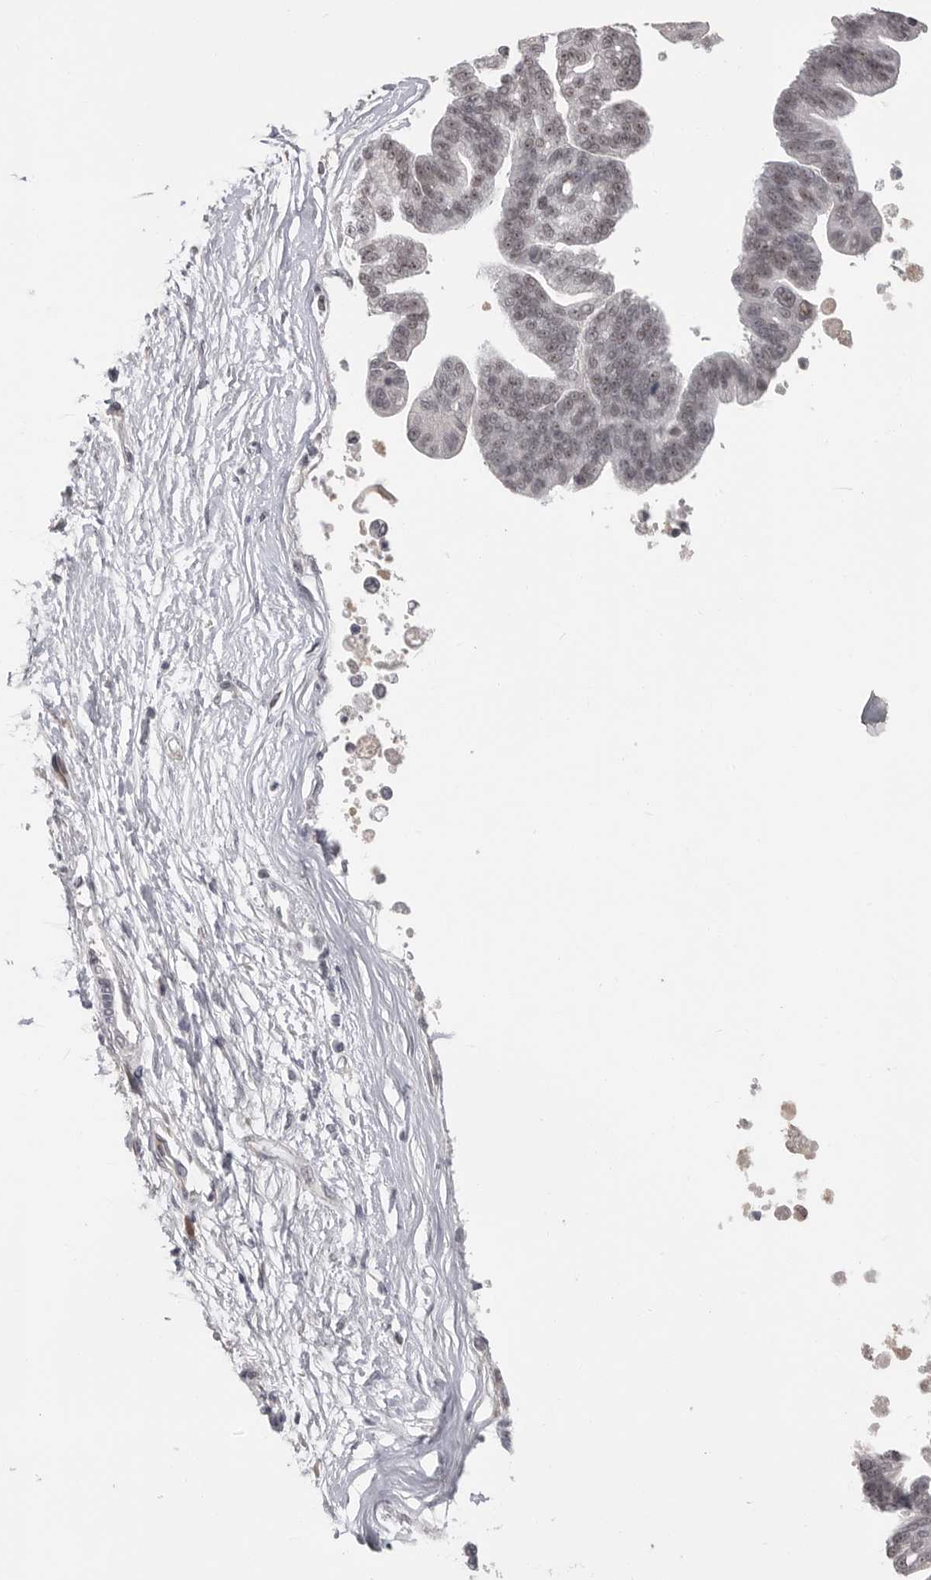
{"staining": {"intensity": "weak", "quantity": "<25%", "location": "nuclear"}, "tissue": "pancreatic cancer", "cell_type": "Tumor cells", "image_type": "cancer", "snomed": [{"axis": "morphology", "description": "Adenocarcinoma, NOS"}, {"axis": "topography", "description": "Pancreas"}], "caption": "DAB immunohistochemical staining of human pancreatic cancer (adenocarcinoma) shows no significant staining in tumor cells. (IHC, brightfield microscopy, high magnification).", "gene": "PLEKHF1", "patient": {"sex": "male", "age": 72}}